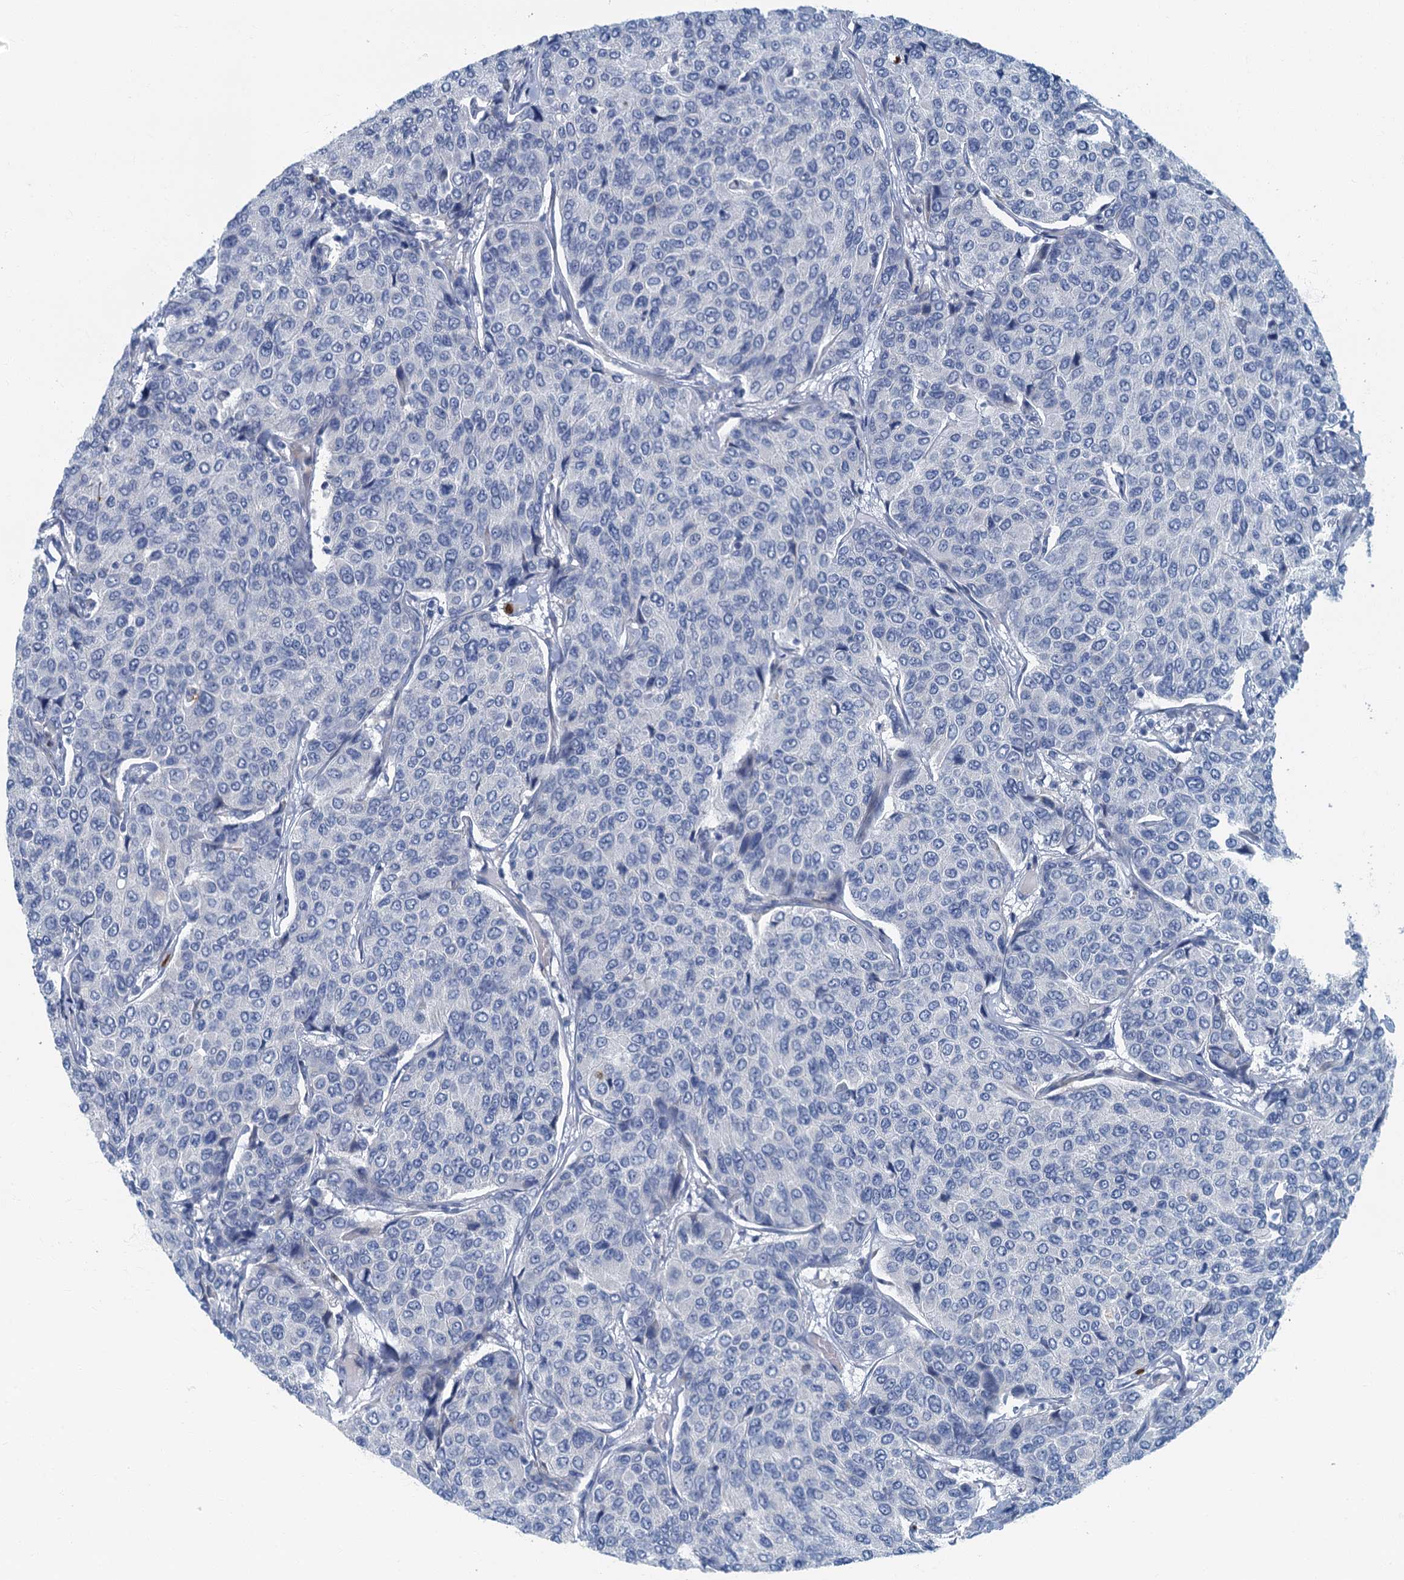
{"staining": {"intensity": "negative", "quantity": "none", "location": "none"}, "tissue": "breast cancer", "cell_type": "Tumor cells", "image_type": "cancer", "snomed": [{"axis": "morphology", "description": "Duct carcinoma"}, {"axis": "topography", "description": "Breast"}], "caption": "DAB immunohistochemical staining of breast cancer (intraductal carcinoma) reveals no significant expression in tumor cells.", "gene": "ANKDD1A", "patient": {"sex": "female", "age": 55}}